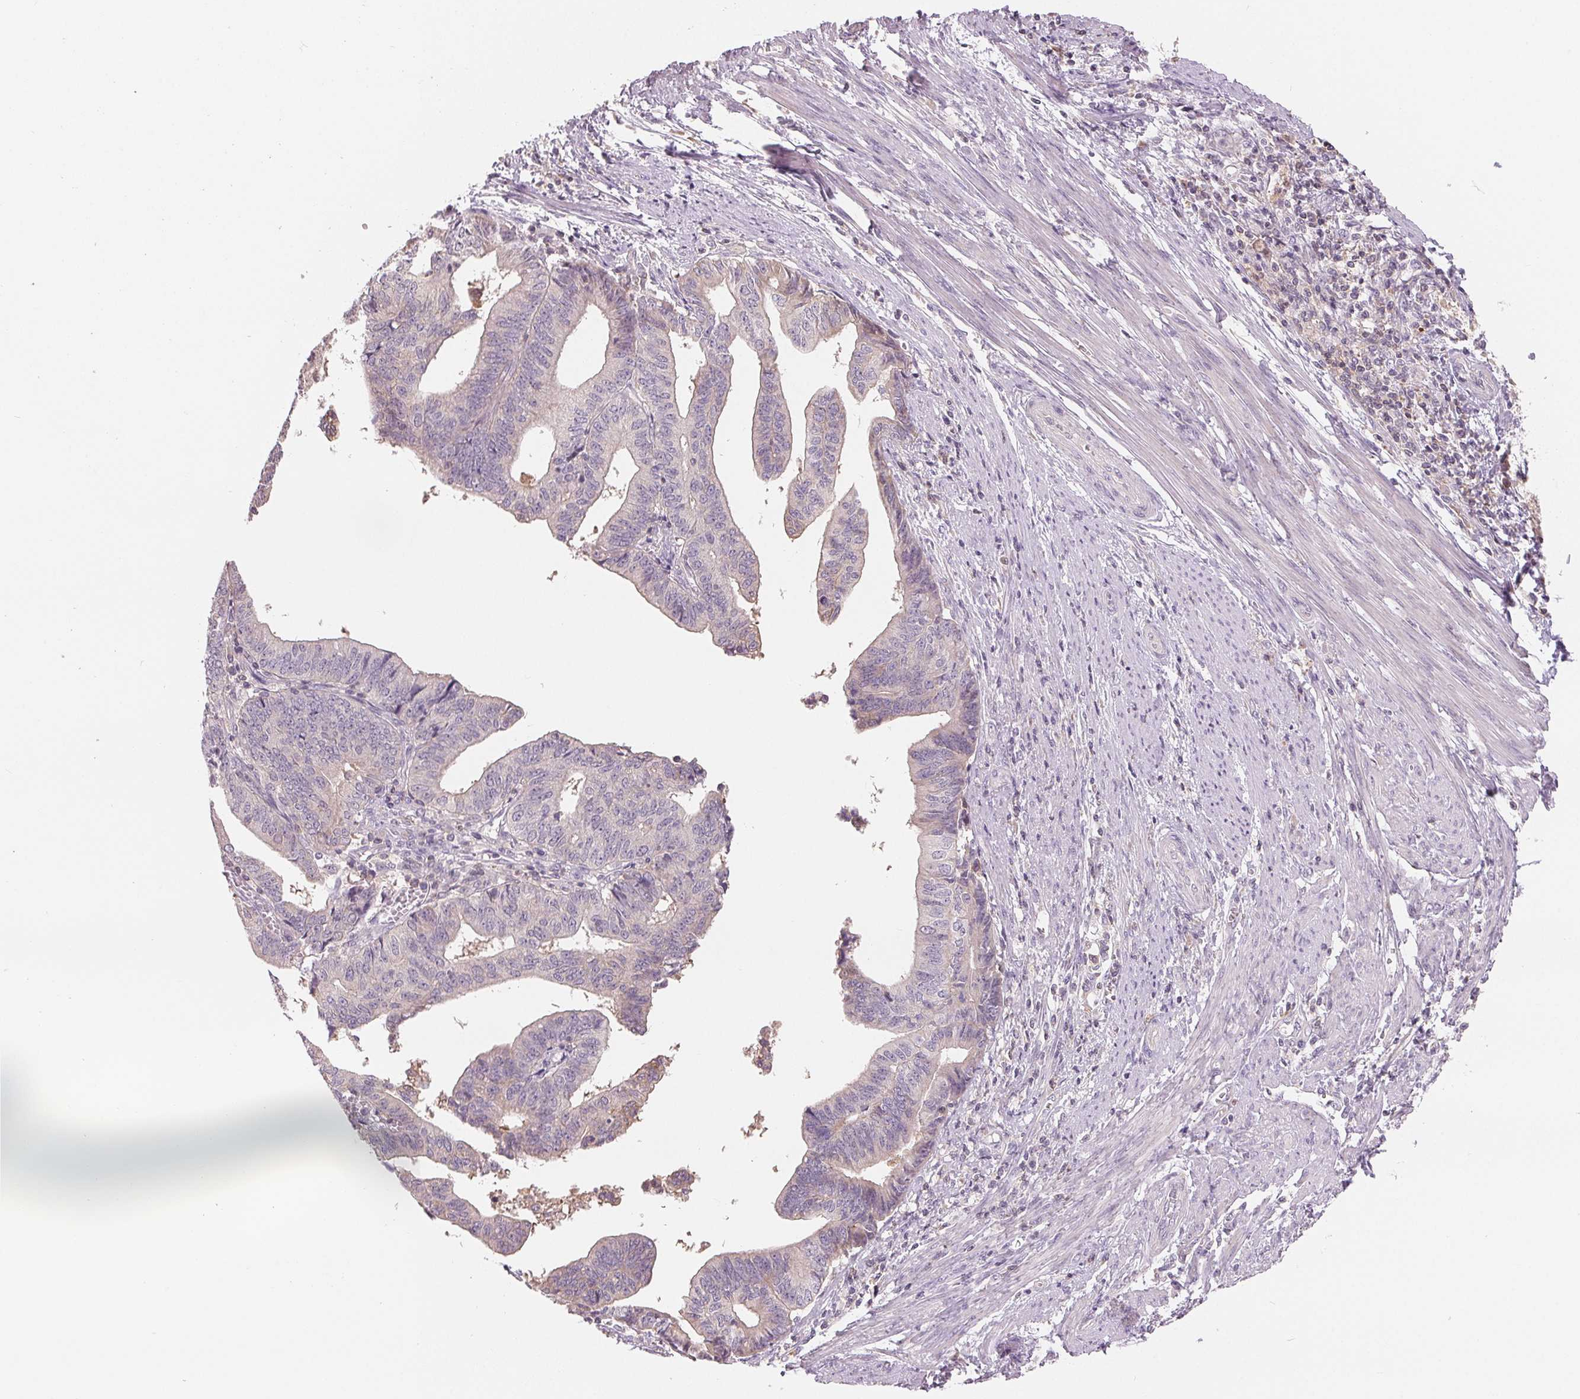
{"staining": {"intensity": "negative", "quantity": "none", "location": "none"}, "tissue": "endometrial cancer", "cell_type": "Tumor cells", "image_type": "cancer", "snomed": [{"axis": "morphology", "description": "Adenocarcinoma, NOS"}, {"axis": "topography", "description": "Endometrium"}], "caption": "High magnification brightfield microscopy of endometrial cancer stained with DAB (brown) and counterstained with hematoxylin (blue): tumor cells show no significant staining.", "gene": "VTCN1", "patient": {"sex": "female", "age": 65}}